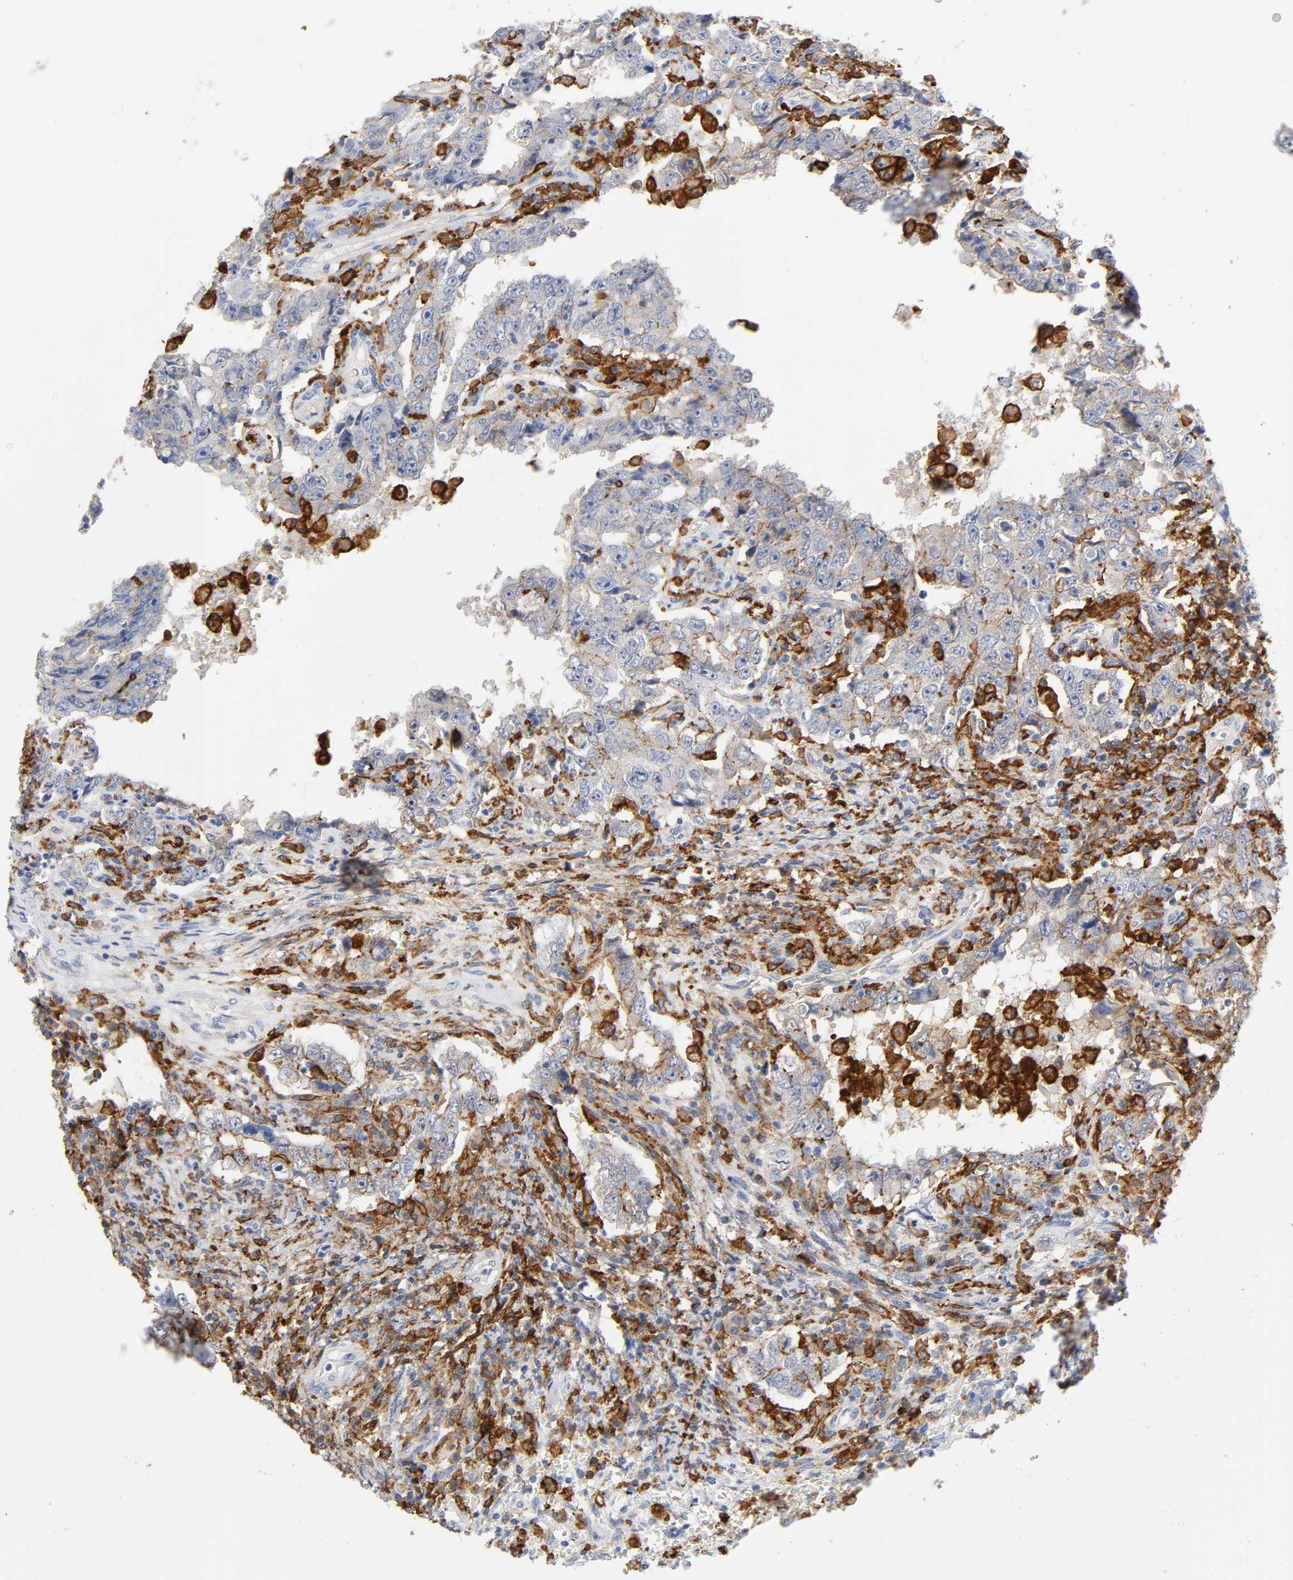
{"staining": {"intensity": "negative", "quantity": "none", "location": "none"}, "tissue": "testis cancer", "cell_type": "Tumor cells", "image_type": "cancer", "snomed": [{"axis": "morphology", "description": "Carcinoma, Embryonal, NOS"}, {"axis": "topography", "description": "Testis"}], "caption": "The micrograph reveals no significant expression in tumor cells of testis cancer.", "gene": "LYN", "patient": {"sex": "male", "age": 26}}